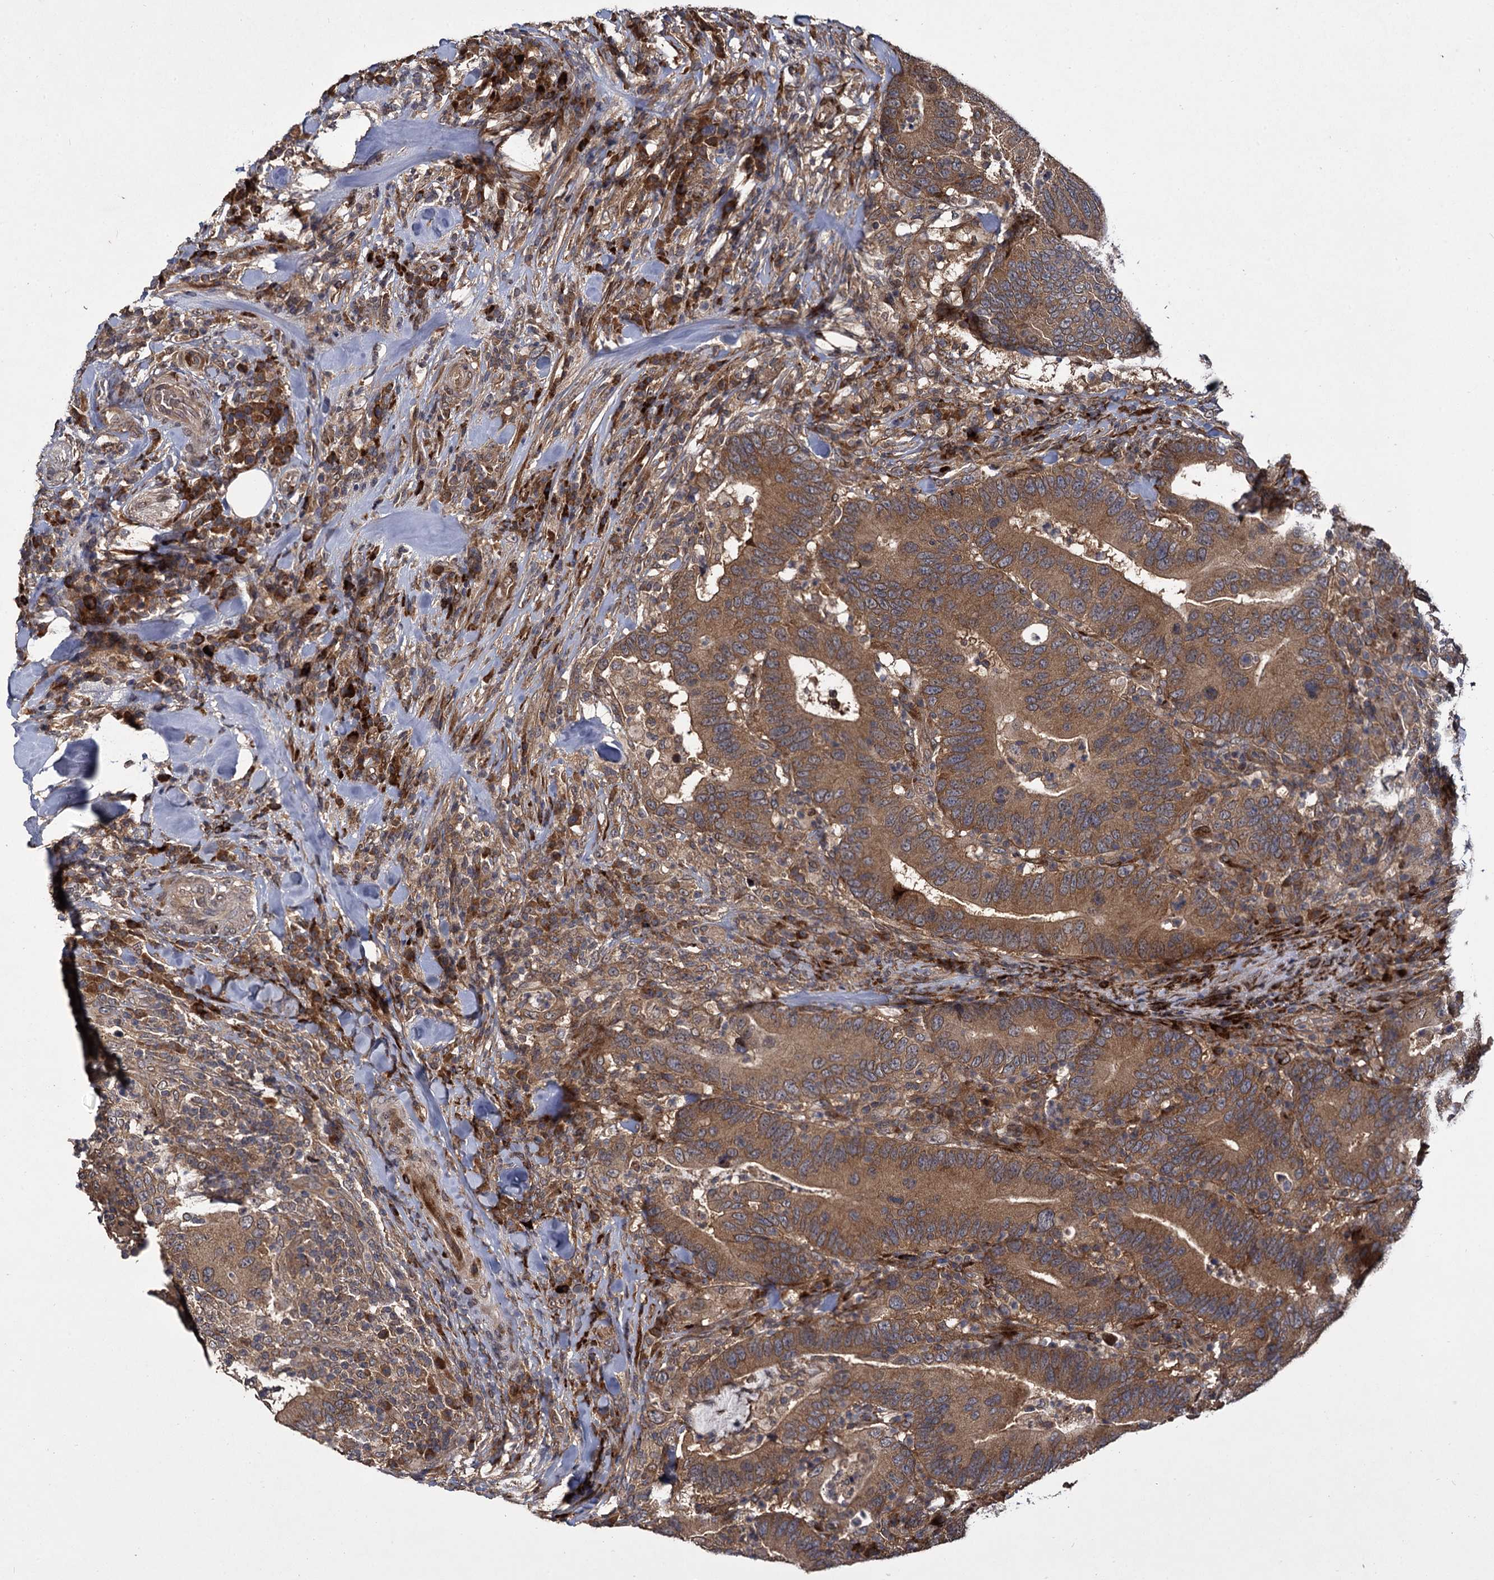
{"staining": {"intensity": "strong", "quantity": ">75%", "location": "cytoplasmic/membranous"}, "tissue": "colorectal cancer", "cell_type": "Tumor cells", "image_type": "cancer", "snomed": [{"axis": "morphology", "description": "Adenocarcinoma, NOS"}, {"axis": "topography", "description": "Colon"}], "caption": "Strong cytoplasmic/membranous positivity is present in about >75% of tumor cells in colorectal adenocarcinoma.", "gene": "INPPL1", "patient": {"sex": "female", "age": 66}}